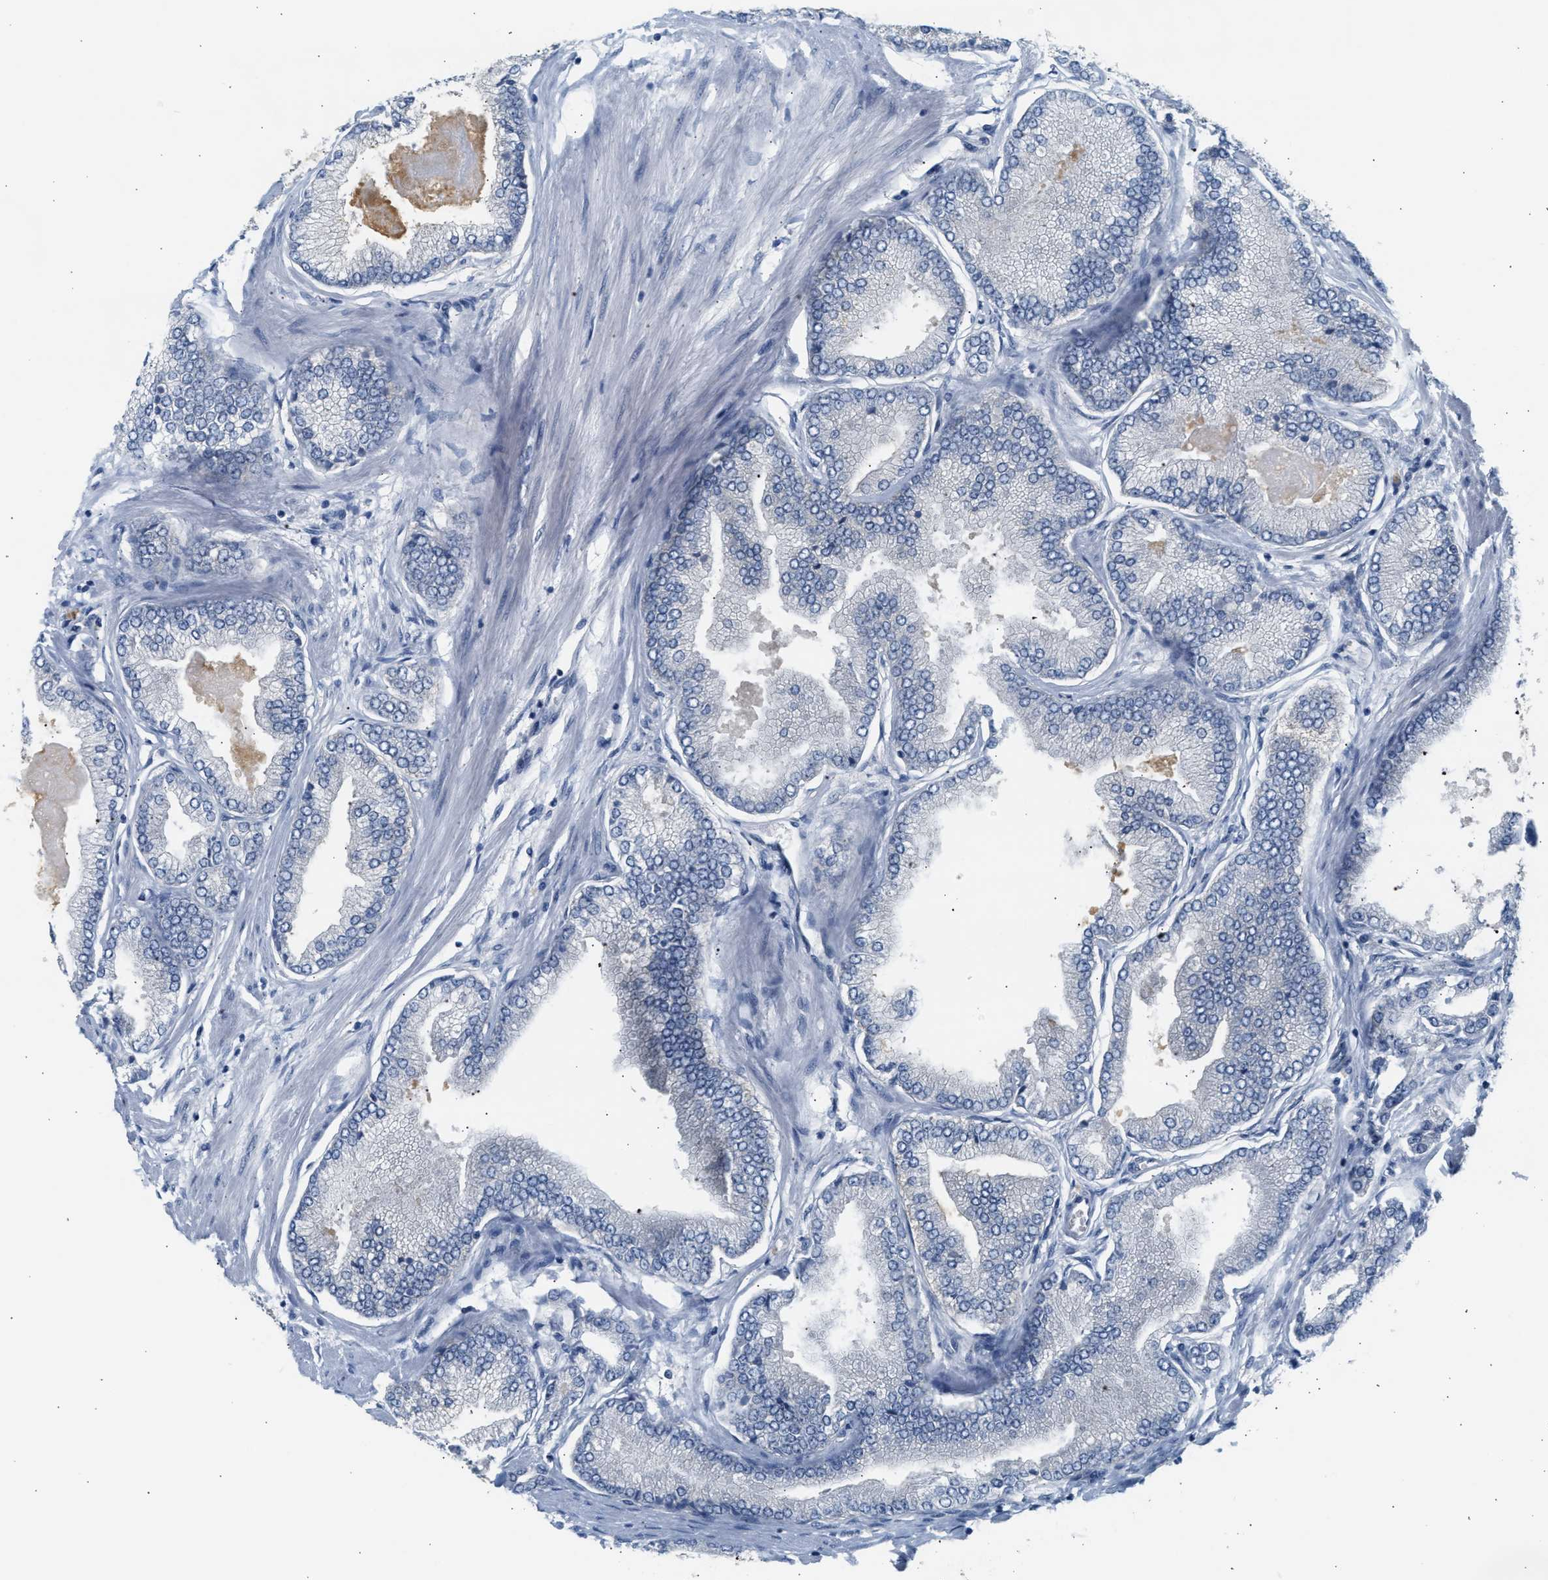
{"staining": {"intensity": "negative", "quantity": "none", "location": "none"}, "tissue": "prostate cancer", "cell_type": "Tumor cells", "image_type": "cancer", "snomed": [{"axis": "morphology", "description": "Adenocarcinoma, High grade"}, {"axis": "topography", "description": "Prostate"}], "caption": "High magnification brightfield microscopy of prostate high-grade adenocarcinoma stained with DAB (brown) and counterstained with hematoxylin (blue): tumor cells show no significant staining.", "gene": "PAFAH1B1", "patient": {"sex": "male", "age": 61}}